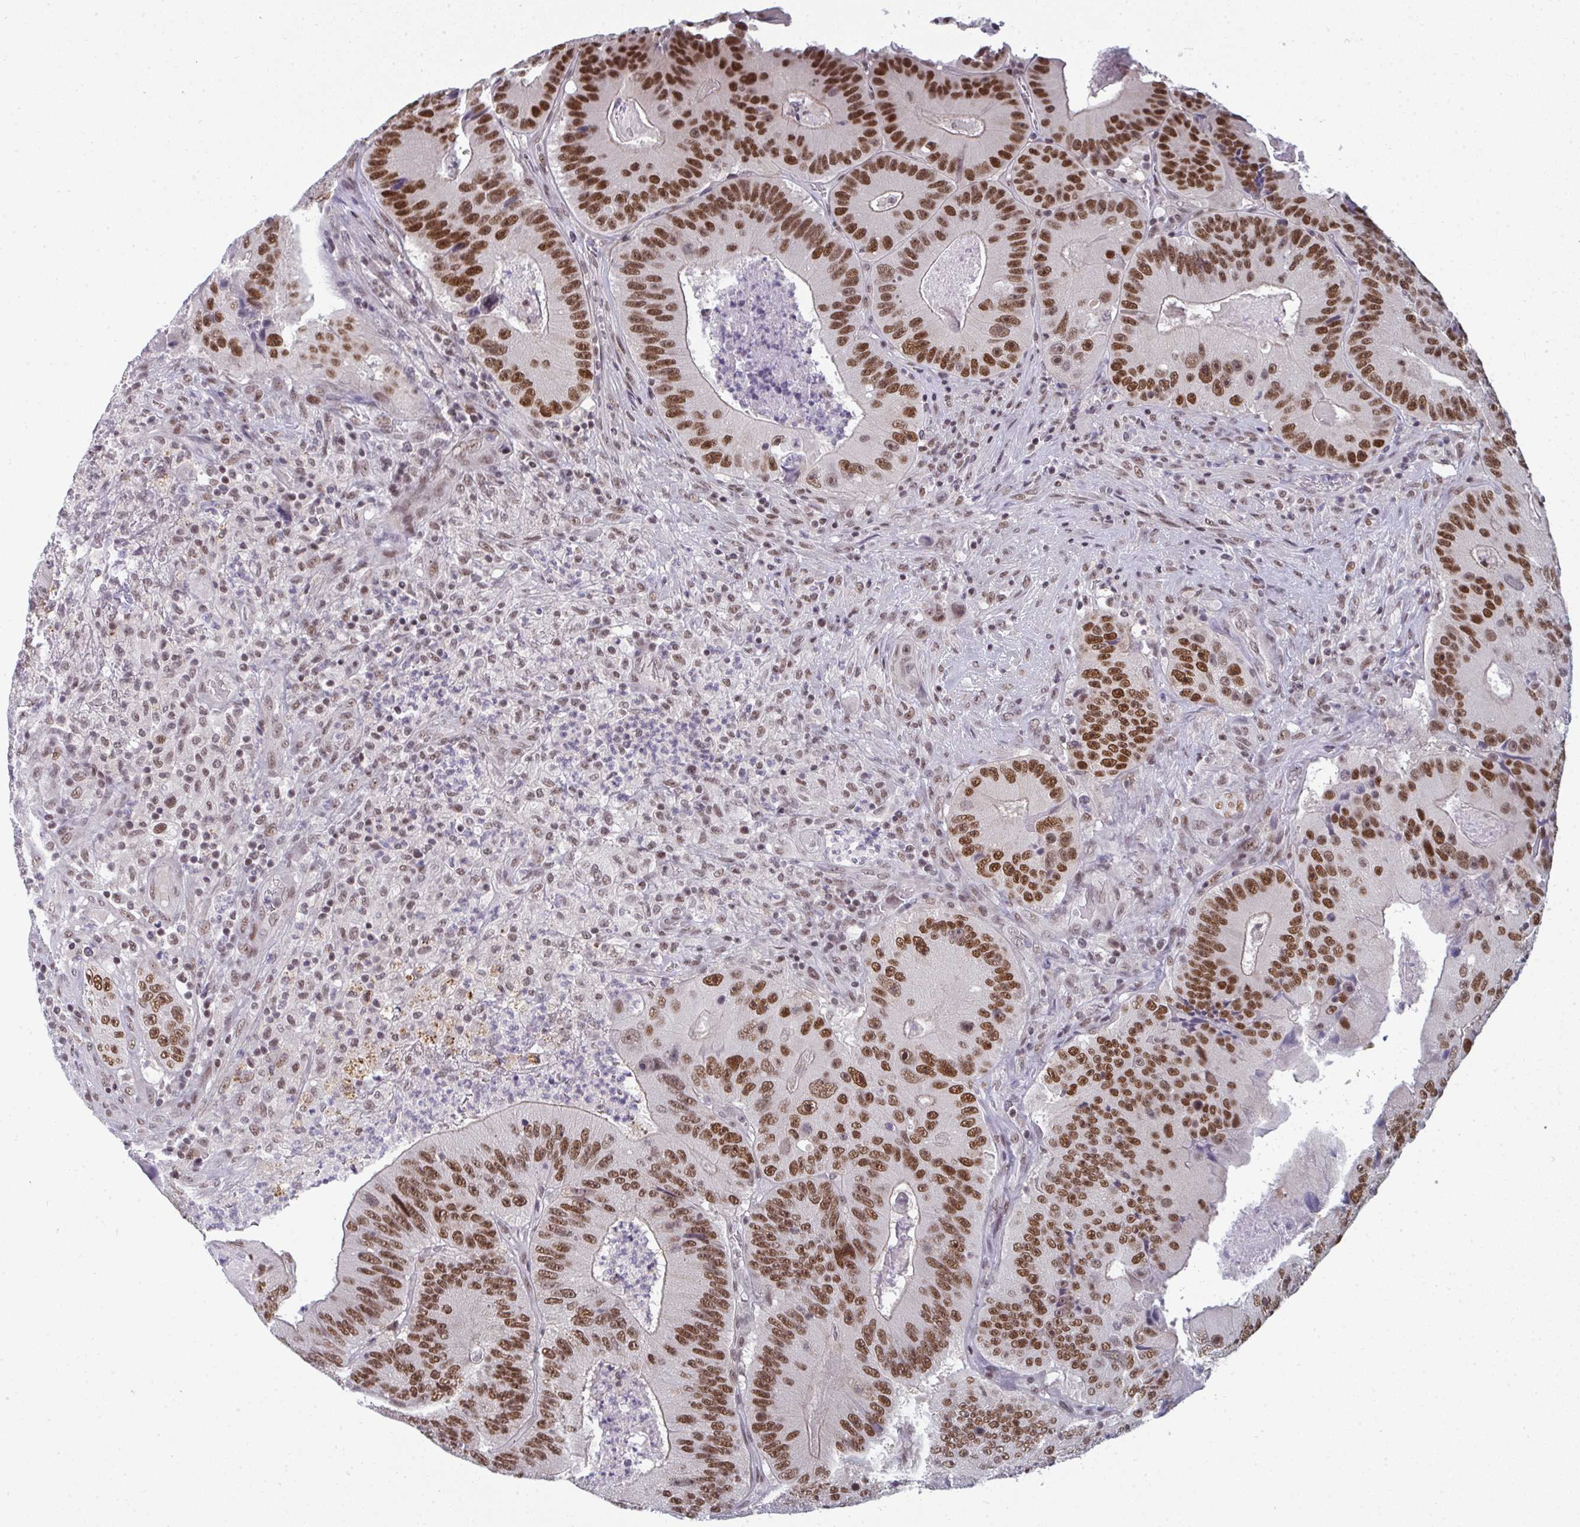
{"staining": {"intensity": "strong", "quantity": ">75%", "location": "nuclear"}, "tissue": "colorectal cancer", "cell_type": "Tumor cells", "image_type": "cancer", "snomed": [{"axis": "morphology", "description": "Adenocarcinoma, NOS"}, {"axis": "topography", "description": "Colon"}], "caption": "Immunohistochemistry staining of adenocarcinoma (colorectal), which exhibits high levels of strong nuclear positivity in about >75% of tumor cells indicating strong nuclear protein expression. The staining was performed using DAB (brown) for protein detection and nuclei were counterstained in hematoxylin (blue).", "gene": "ATF1", "patient": {"sex": "female", "age": 86}}